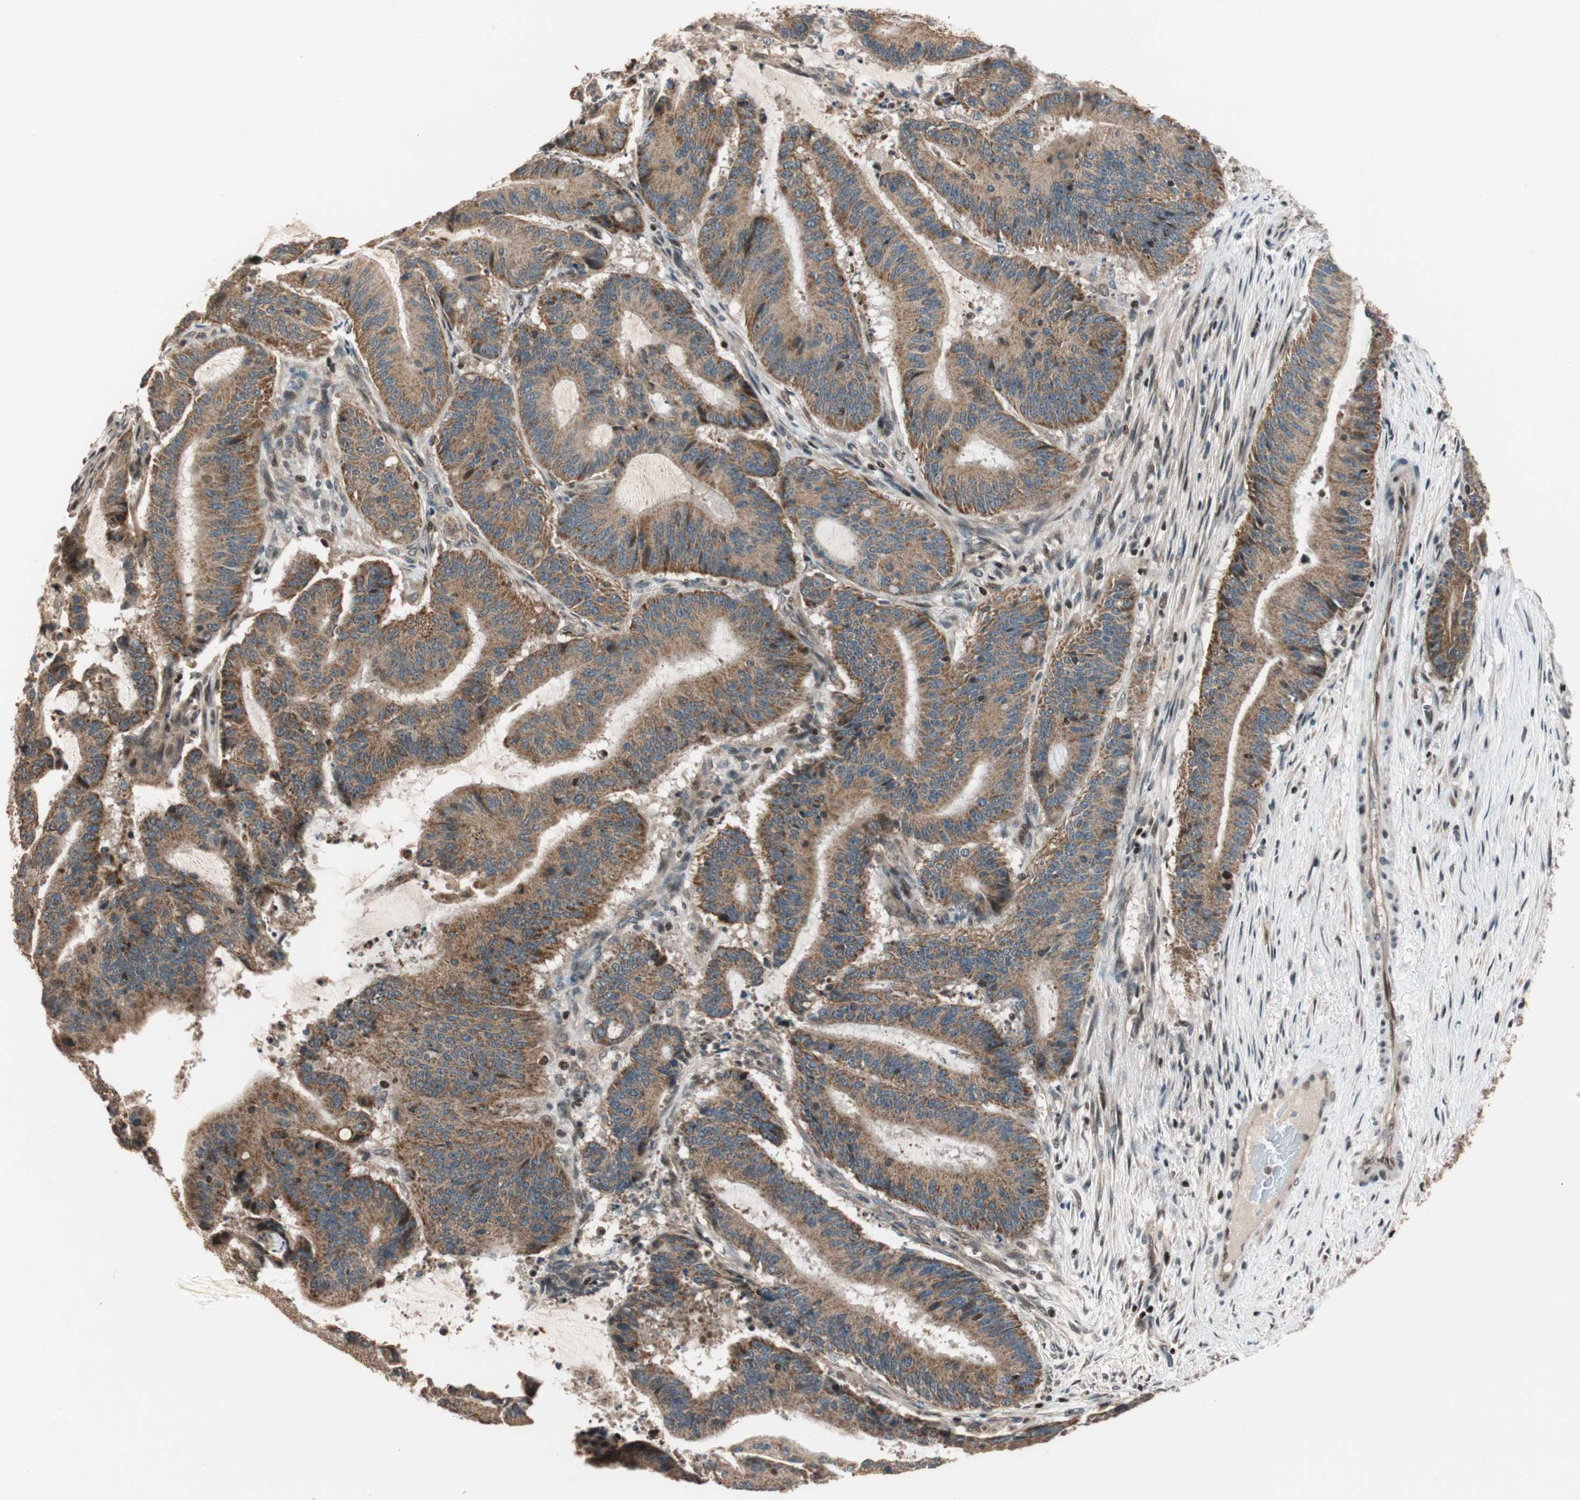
{"staining": {"intensity": "moderate", "quantity": ">75%", "location": "cytoplasmic/membranous"}, "tissue": "liver cancer", "cell_type": "Tumor cells", "image_type": "cancer", "snomed": [{"axis": "morphology", "description": "Cholangiocarcinoma"}, {"axis": "topography", "description": "Liver"}], "caption": "Protein staining of cholangiocarcinoma (liver) tissue reveals moderate cytoplasmic/membranous positivity in about >75% of tumor cells.", "gene": "HECW1", "patient": {"sex": "female", "age": 73}}